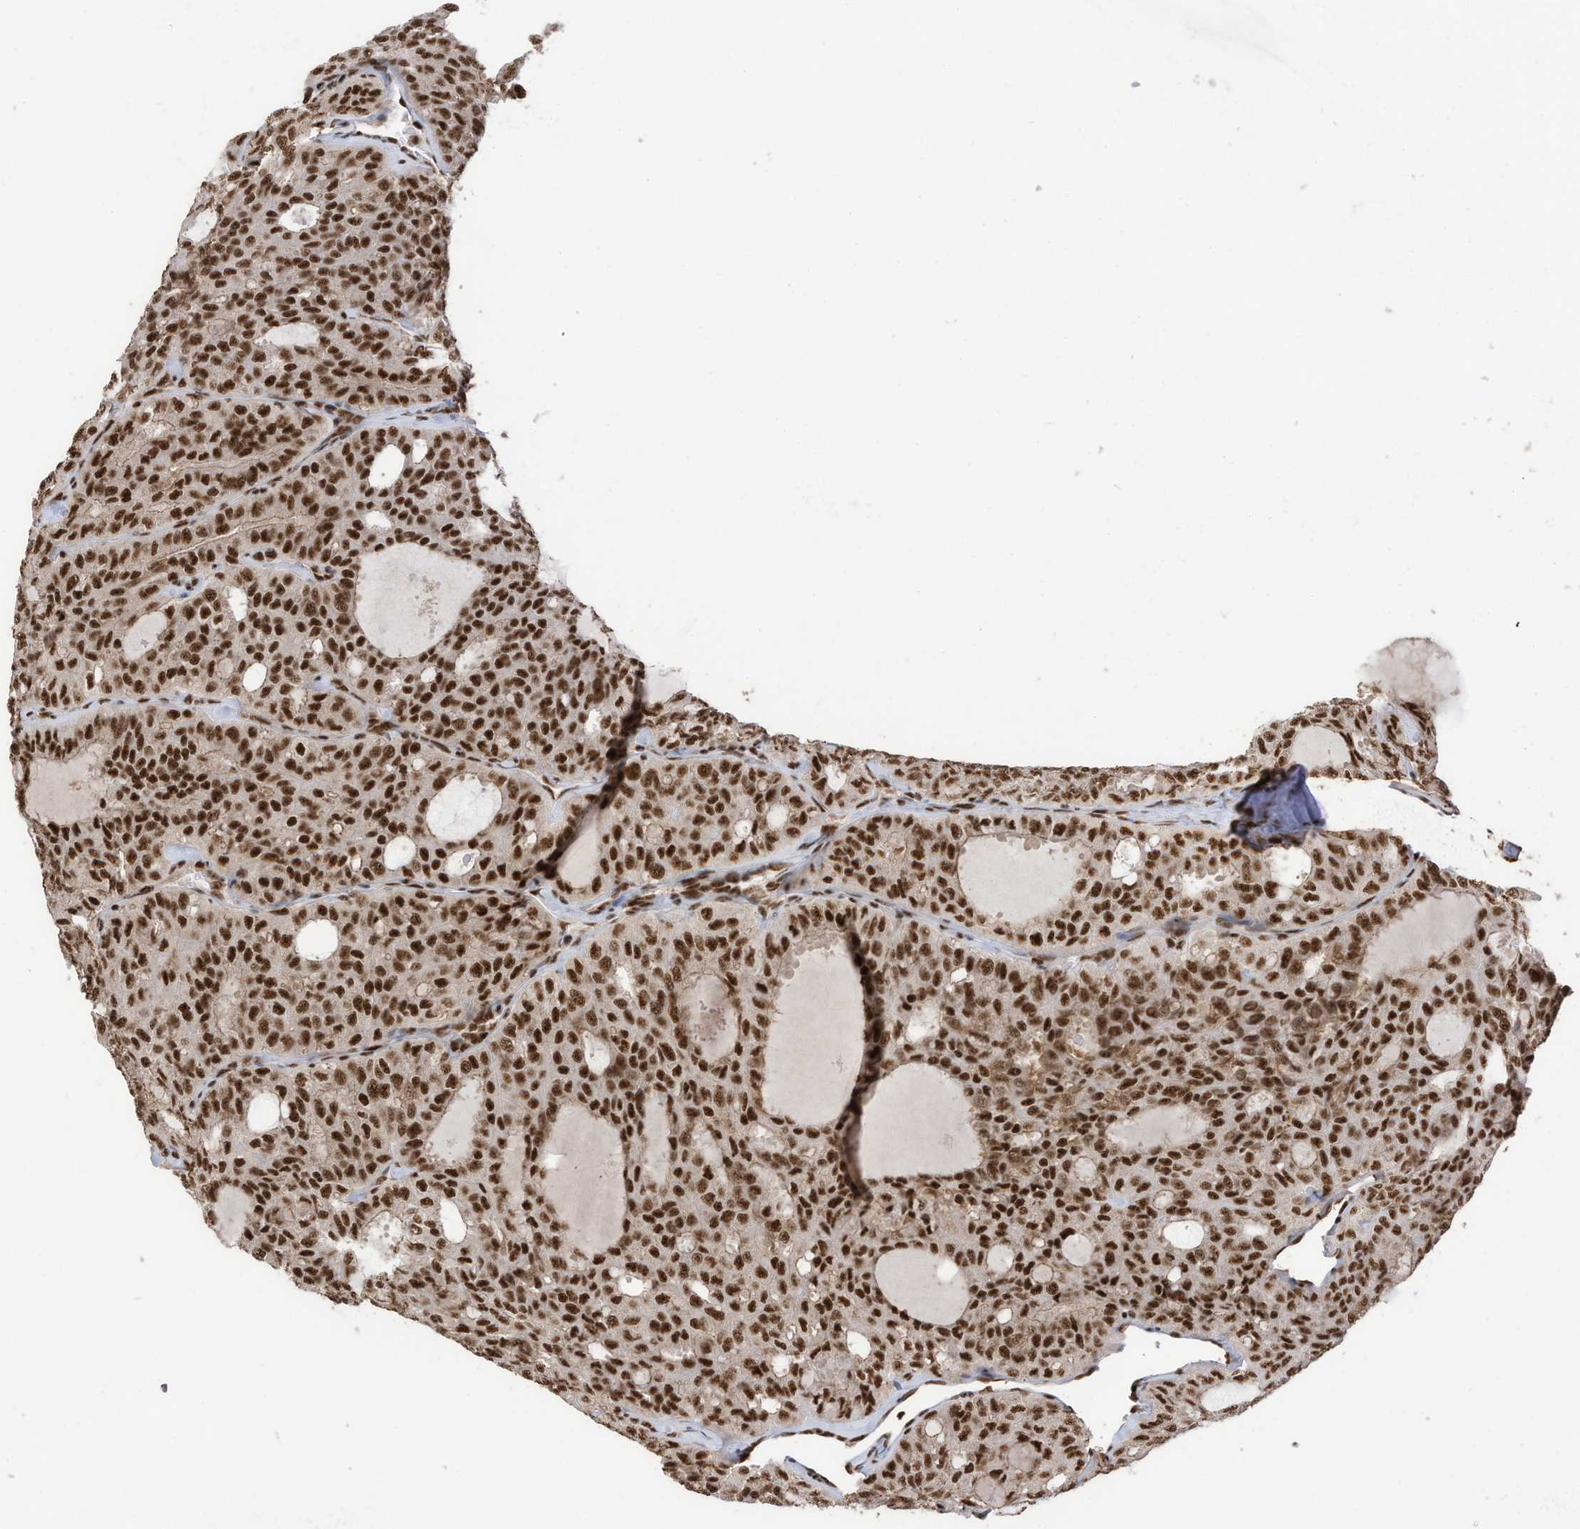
{"staining": {"intensity": "strong", "quantity": ">75%", "location": "nuclear"}, "tissue": "thyroid cancer", "cell_type": "Tumor cells", "image_type": "cancer", "snomed": [{"axis": "morphology", "description": "Follicular adenoma carcinoma, NOS"}, {"axis": "topography", "description": "Thyroid gland"}], "caption": "An image of human thyroid cancer (follicular adenoma carcinoma) stained for a protein demonstrates strong nuclear brown staining in tumor cells. The protein of interest is stained brown, and the nuclei are stained in blue (DAB (3,3'-diaminobenzidine) IHC with brightfield microscopy, high magnification).", "gene": "SF3A3", "patient": {"sex": "male", "age": 75}}